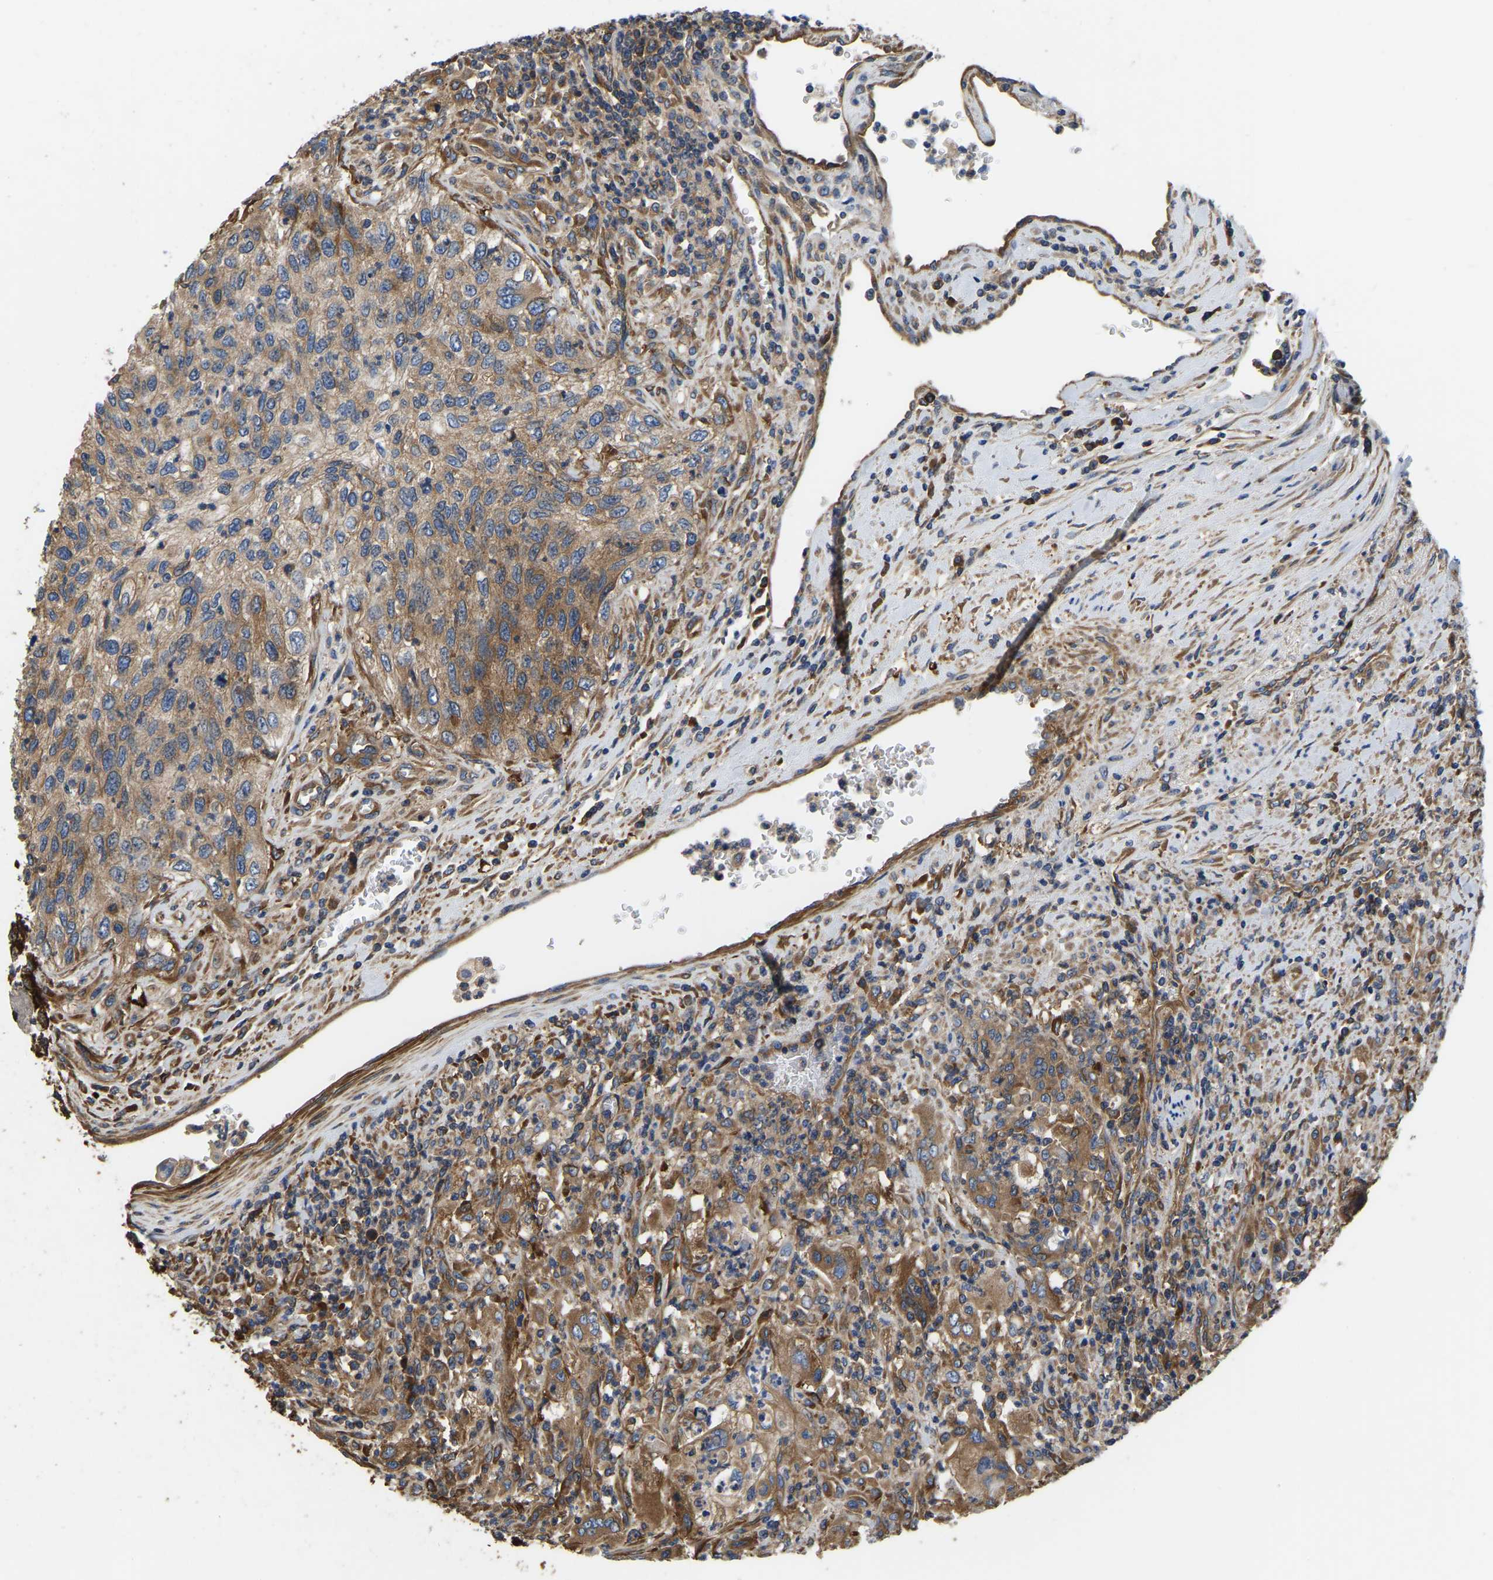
{"staining": {"intensity": "moderate", "quantity": ">75%", "location": "cytoplasmic/membranous"}, "tissue": "urothelial cancer", "cell_type": "Tumor cells", "image_type": "cancer", "snomed": [{"axis": "morphology", "description": "Urothelial carcinoma, High grade"}, {"axis": "topography", "description": "Urinary bladder"}], "caption": "Protein staining of urothelial carcinoma (high-grade) tissue displays moderate cytoplasmic/membranous staining in approximately >75% of tumor cells.", "gene": "GARS1", "patient": {"sex": "female", "age": 60}}